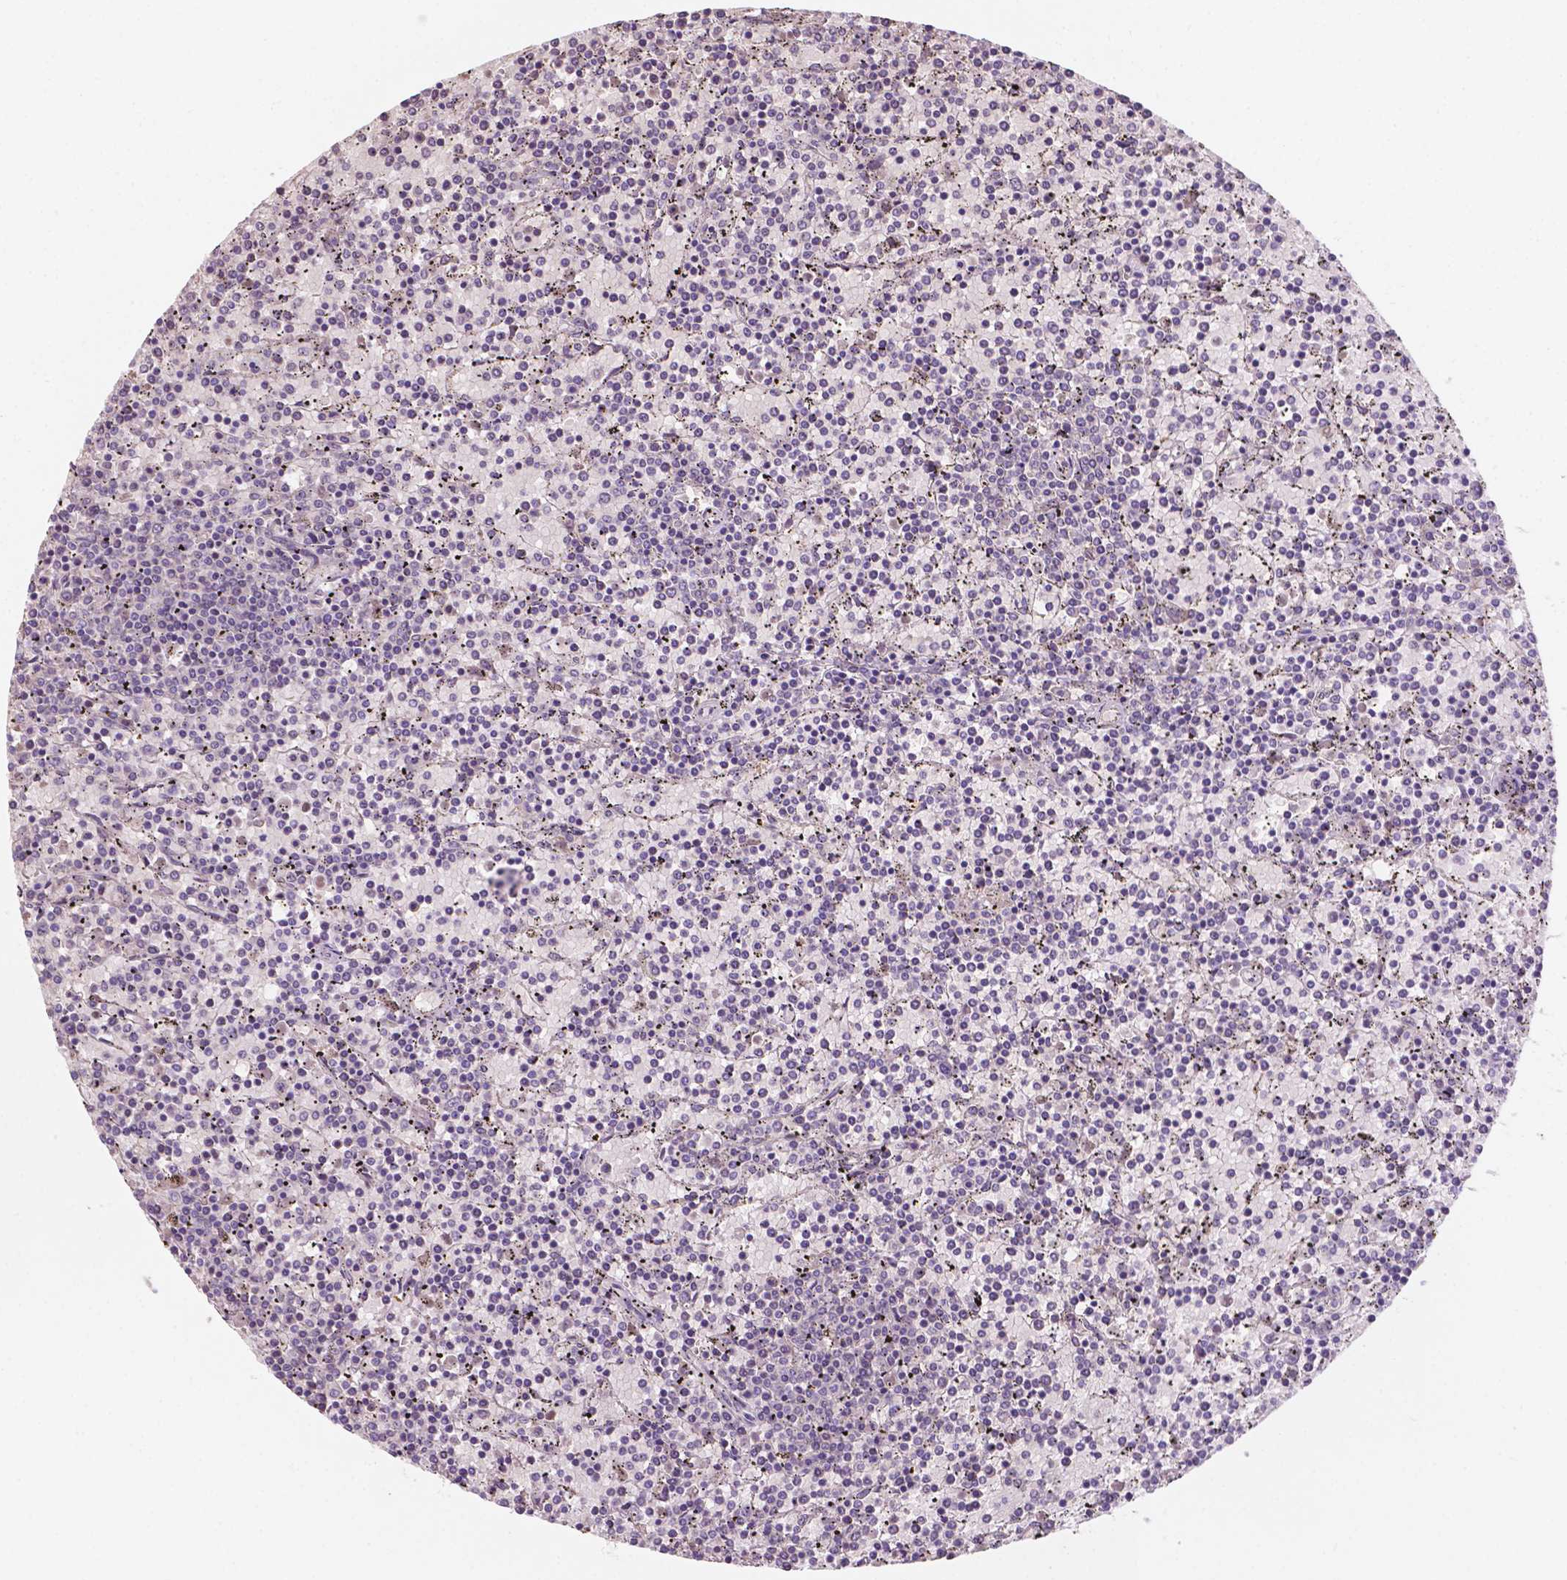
{"staining": {"intensity": "negative", "quantity": "none", "location": "none"}, "tissue": "lymphoma", "cell_type": "Tumor cells", "image_type": "cancer", "snomed": [{"axis": "morphology", "description": "Malignant lymphoma, non-Hodgkin's type, Low grade"}, {"axis": "topography", "description": "Spleen"}], "caption": "This is an immunohistochemistry (IHC) histopathology image of low-grade malignant lymphoma, non-Hodgkin's type. There is no positivity in tumor cells.", "gene": "SHLD3", "patient": {"sex": "female", "age": 77}}